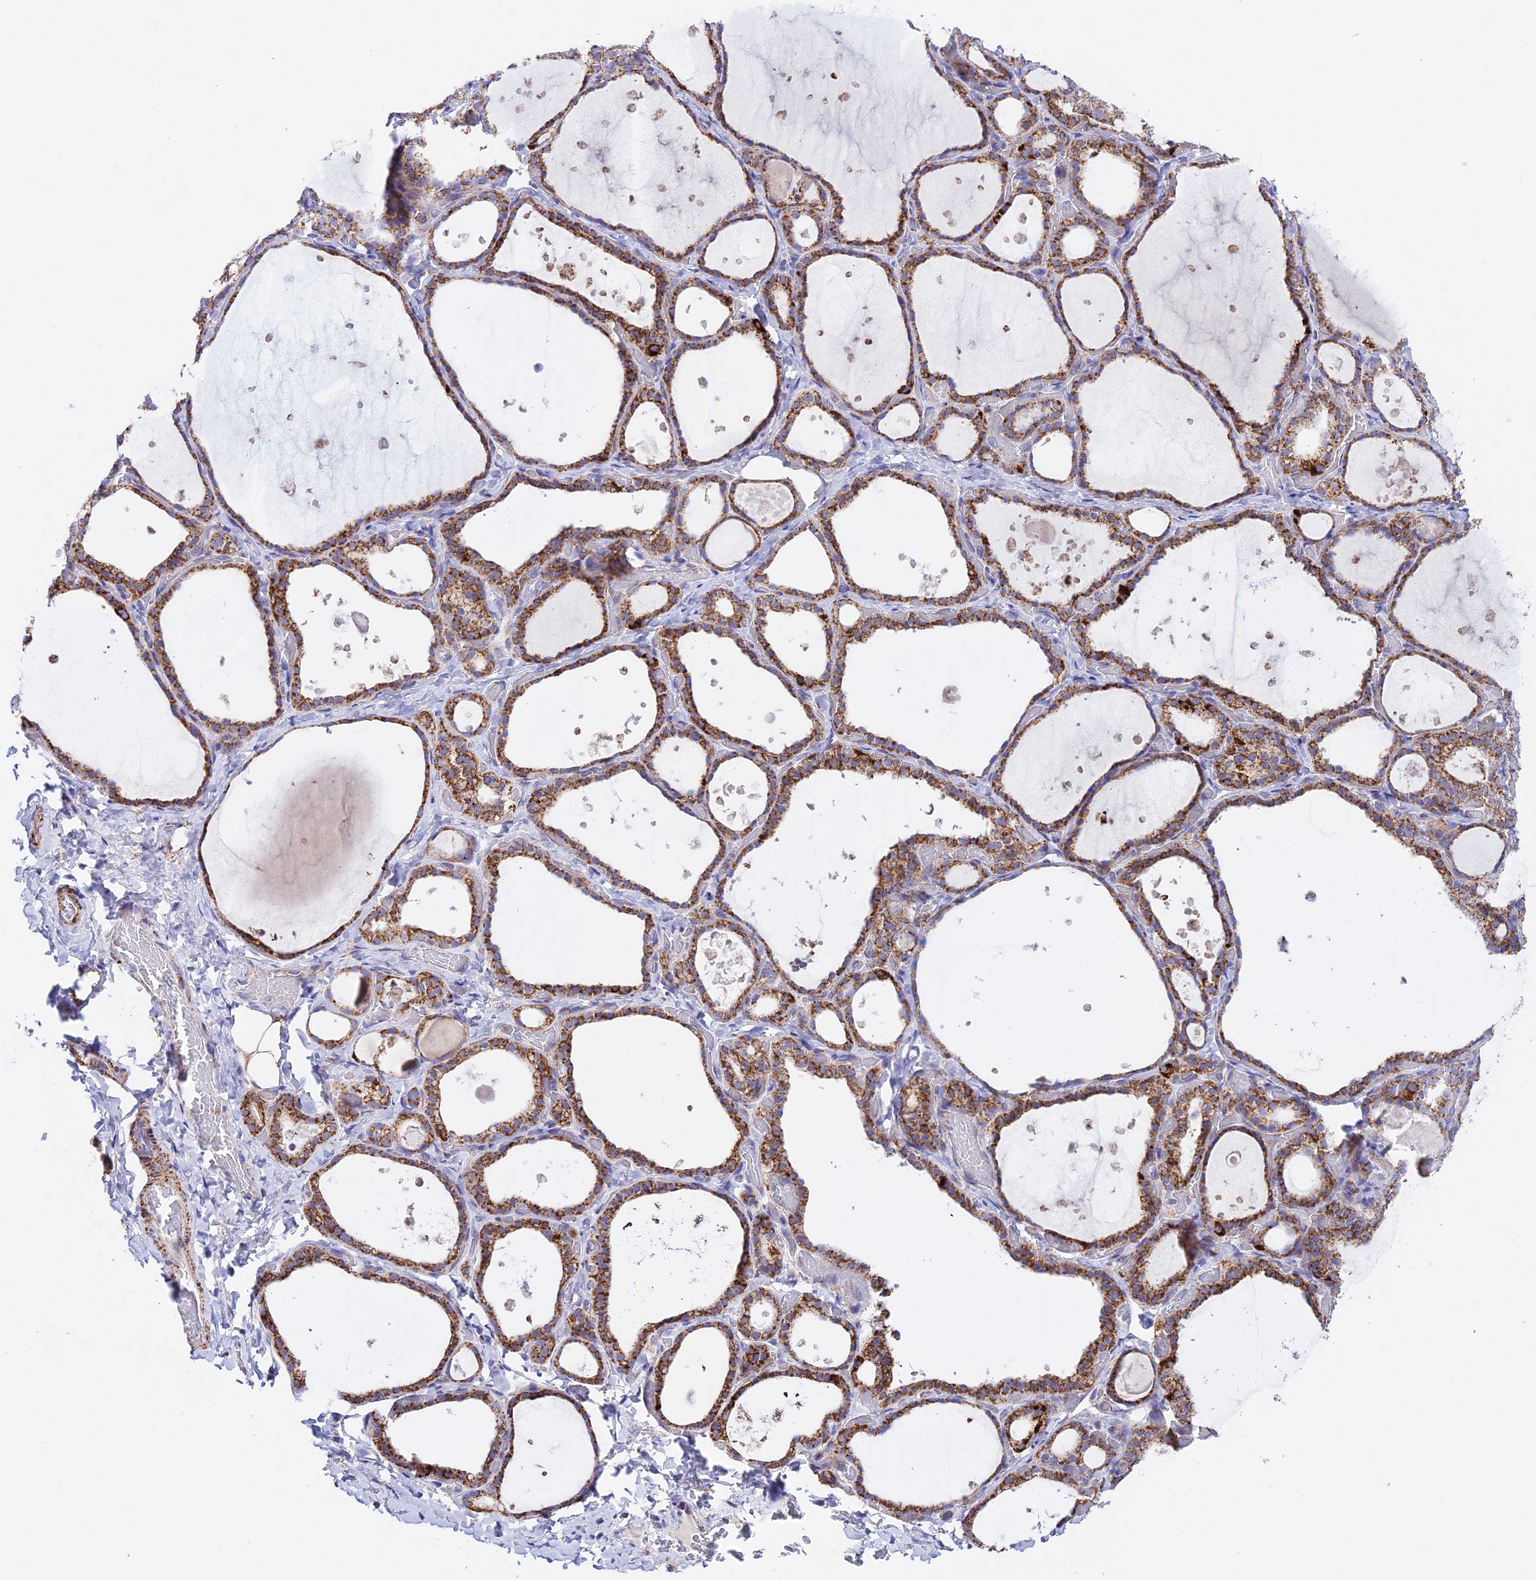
{"staining": {"intensity": "moderate", "quantity": ">75%", "location": "cytoplasmic/membranous"}, "tissue": "thyroid gland", "cell_type": "Glandular cells", "image_type": "normal", "snomed": [{"axis": "morphology", "description": "Normal tissue, NOS"}, {"axis": "topography", "description": "Thyroid gland"}], "caption": "Moderate cytoplasmic/membranous protein expression is appreciated in approximately >75% of glandular cells in thyroid gland.", "gene": "HSDL2", "patient": {"sex": "female", "age": 44}}